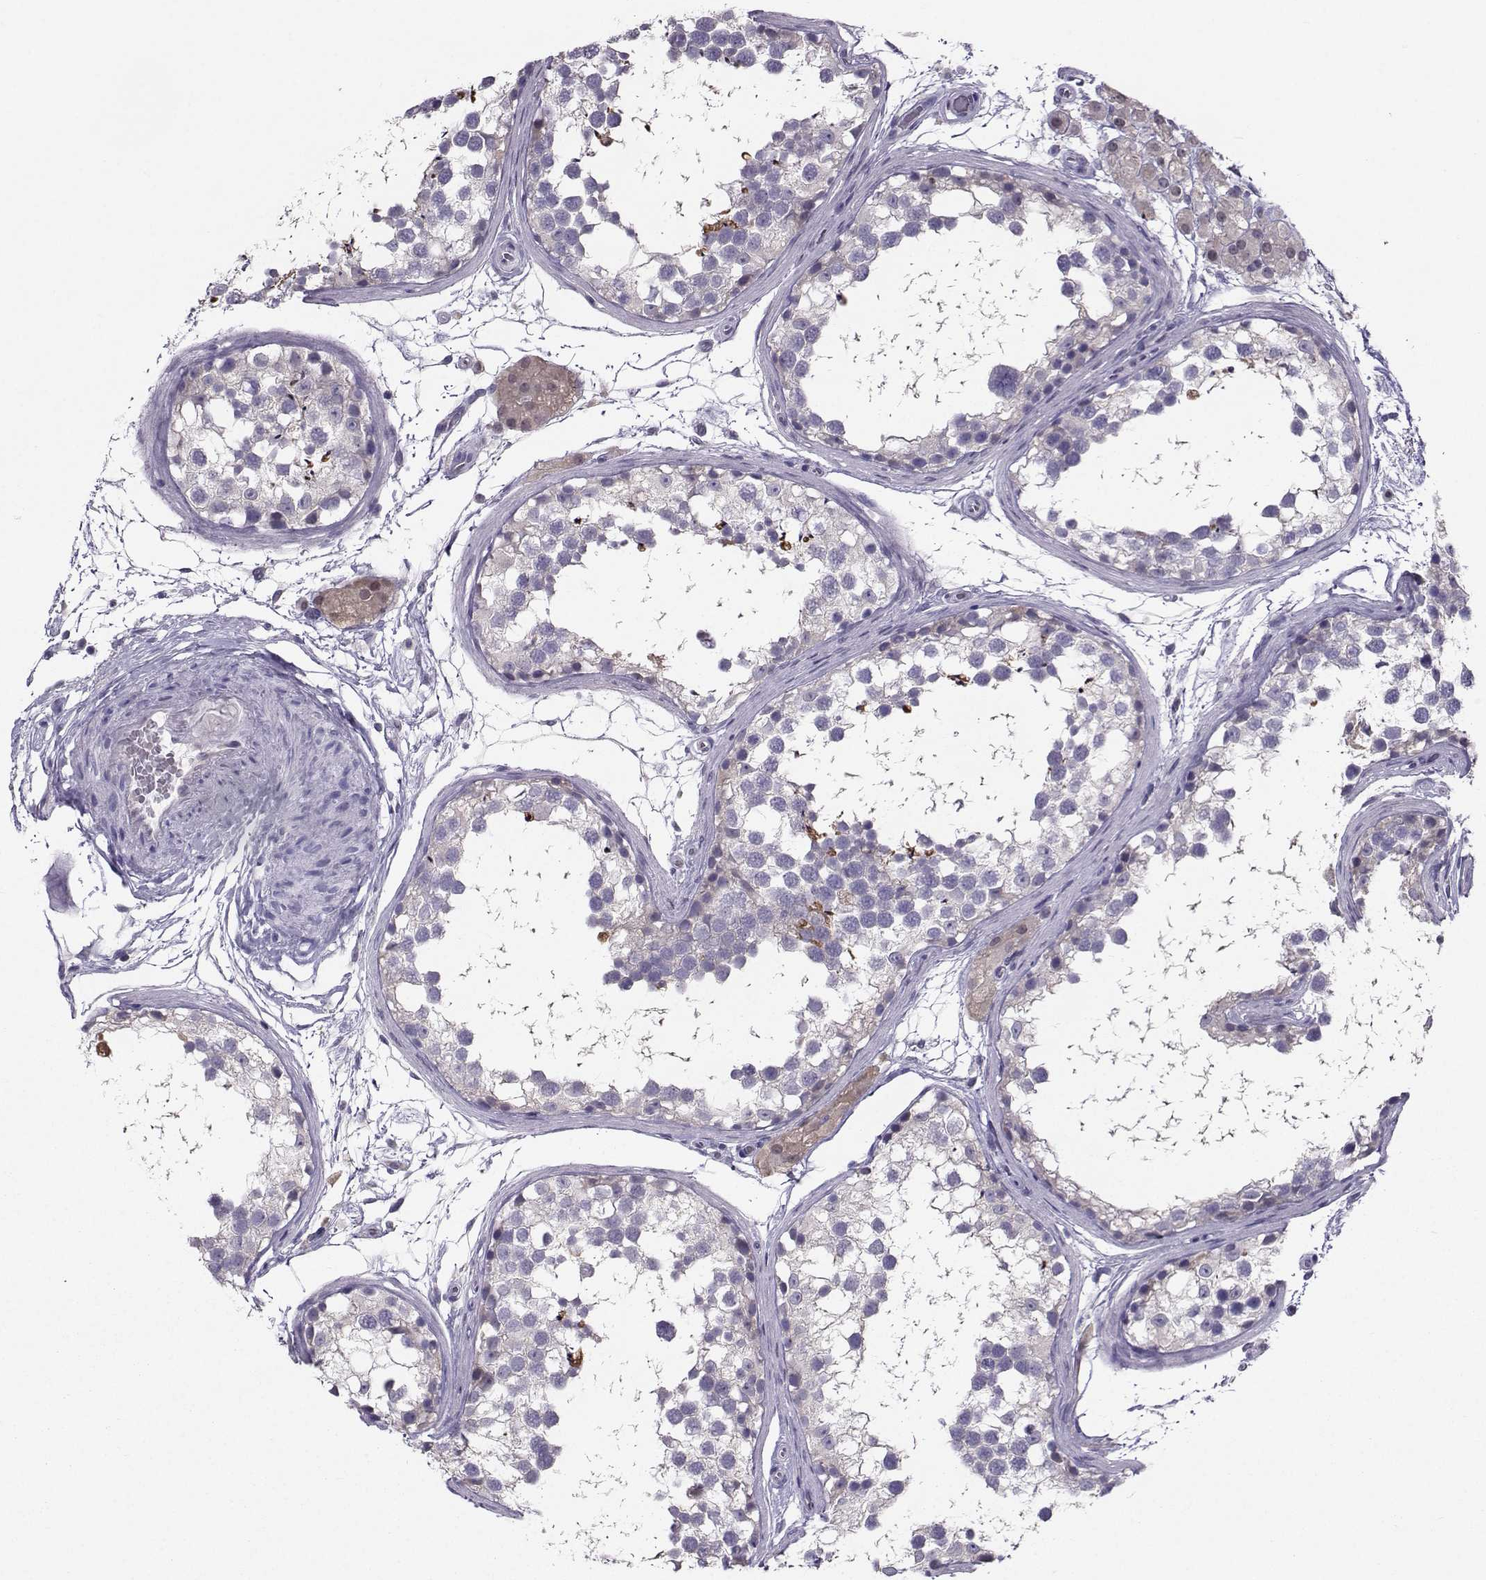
{"staining": {"intensity": "strong", "quantity": "<25%", "location": "cytoplasmic/membranous"}, "tissue": "testis", "cell_type": "Cells in seminiferous ducts", "image_type": "normal", "snomed": [{"axis": "morphology", "description": "Normal tissue, NOS"}, {"axis": "morphology", "description": "Seminoma, NOS"}, {"axis": "topography", "description": "Testis"}], "caption": "High-power microscopy captured an immunohistochemistry (IHC) histopathology image of unremarkable testis, revealing strong cytoplasmic/membranous staining in approximately <25% of cells in seminiferous ducts.", "gene": "PGK1", "patient": {"sex": "male", "age": 65}}